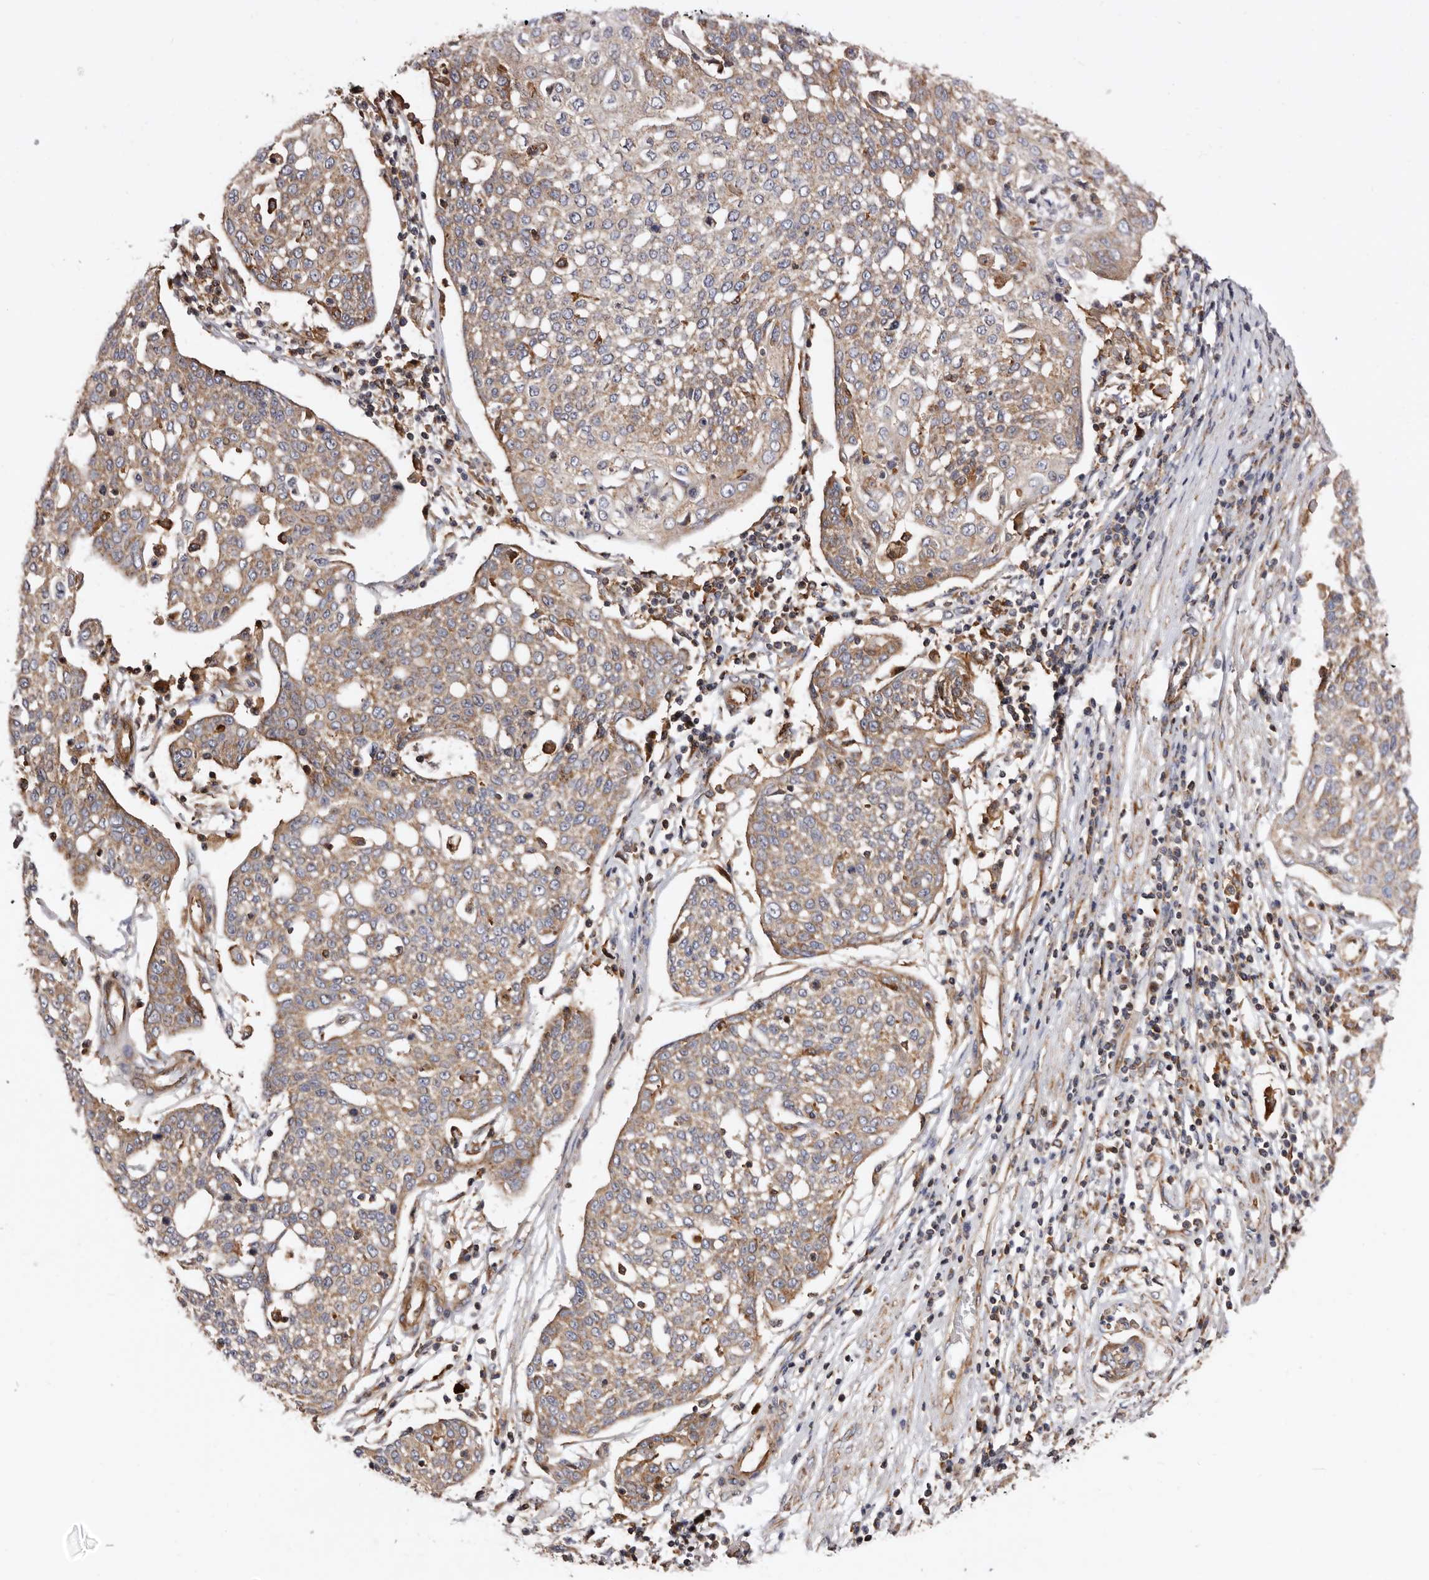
{"staining": {"intensity": "weak", "quantity": ">75%", "location": "cytoplasmic/membranous"}, "tissue": "cervical cancer", "cell_type": "Tumor cells", "image_type": "cancer", "snomed": [{"axis": "morphology", "description": "Squamous cell carcinoma, NOS"}, {"axis": "topography", "description": "Cervix"}], "caption": "Human cervical cancer (squamous cell carcinoma) stained with a protein marker reveals weak staining in tumor cells.", "gene": "COQ8B", "patient": {"sex": "female", "age": 34}}